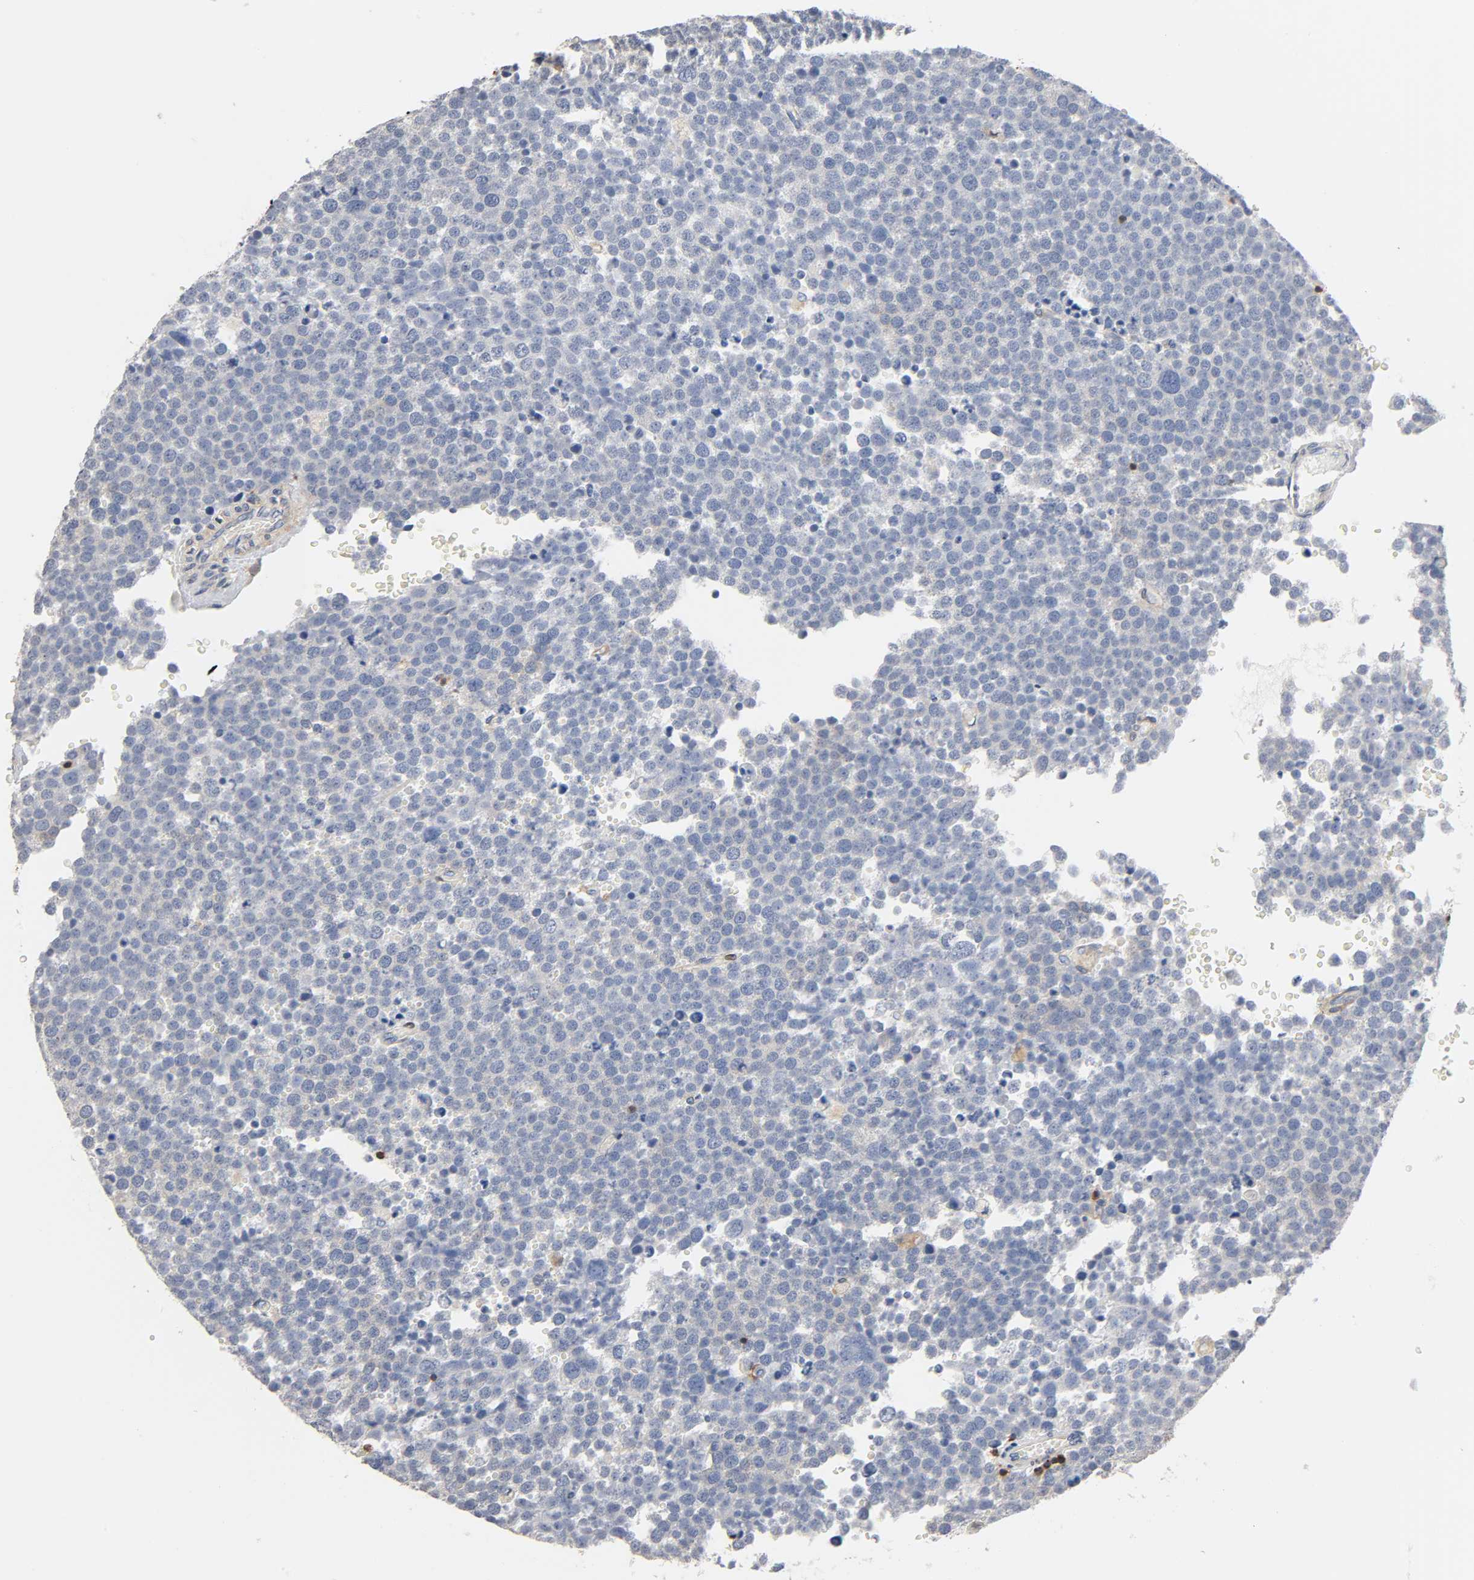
{"staining": {"intensity": "negative", "quantity": "none", "location": "none"}, "tissue": "testis cancer", "cell_type": "Tumor cells", "image_type": "cancer", "snomed": [{"axis": "morphology", "description": "Seminoma, NOS"}, {"axis": "topography", "description": "Testis"}], "caption": "Immunohistochemistry photomicrograph of neoplastic tissue: human testis cancer stained with DAB shows no significant protein staining in tumor cells. (DAB immunohistochemistry, high magnification).", "gene": "BIN1", "patient": {"sex": "male", "age": 71}}